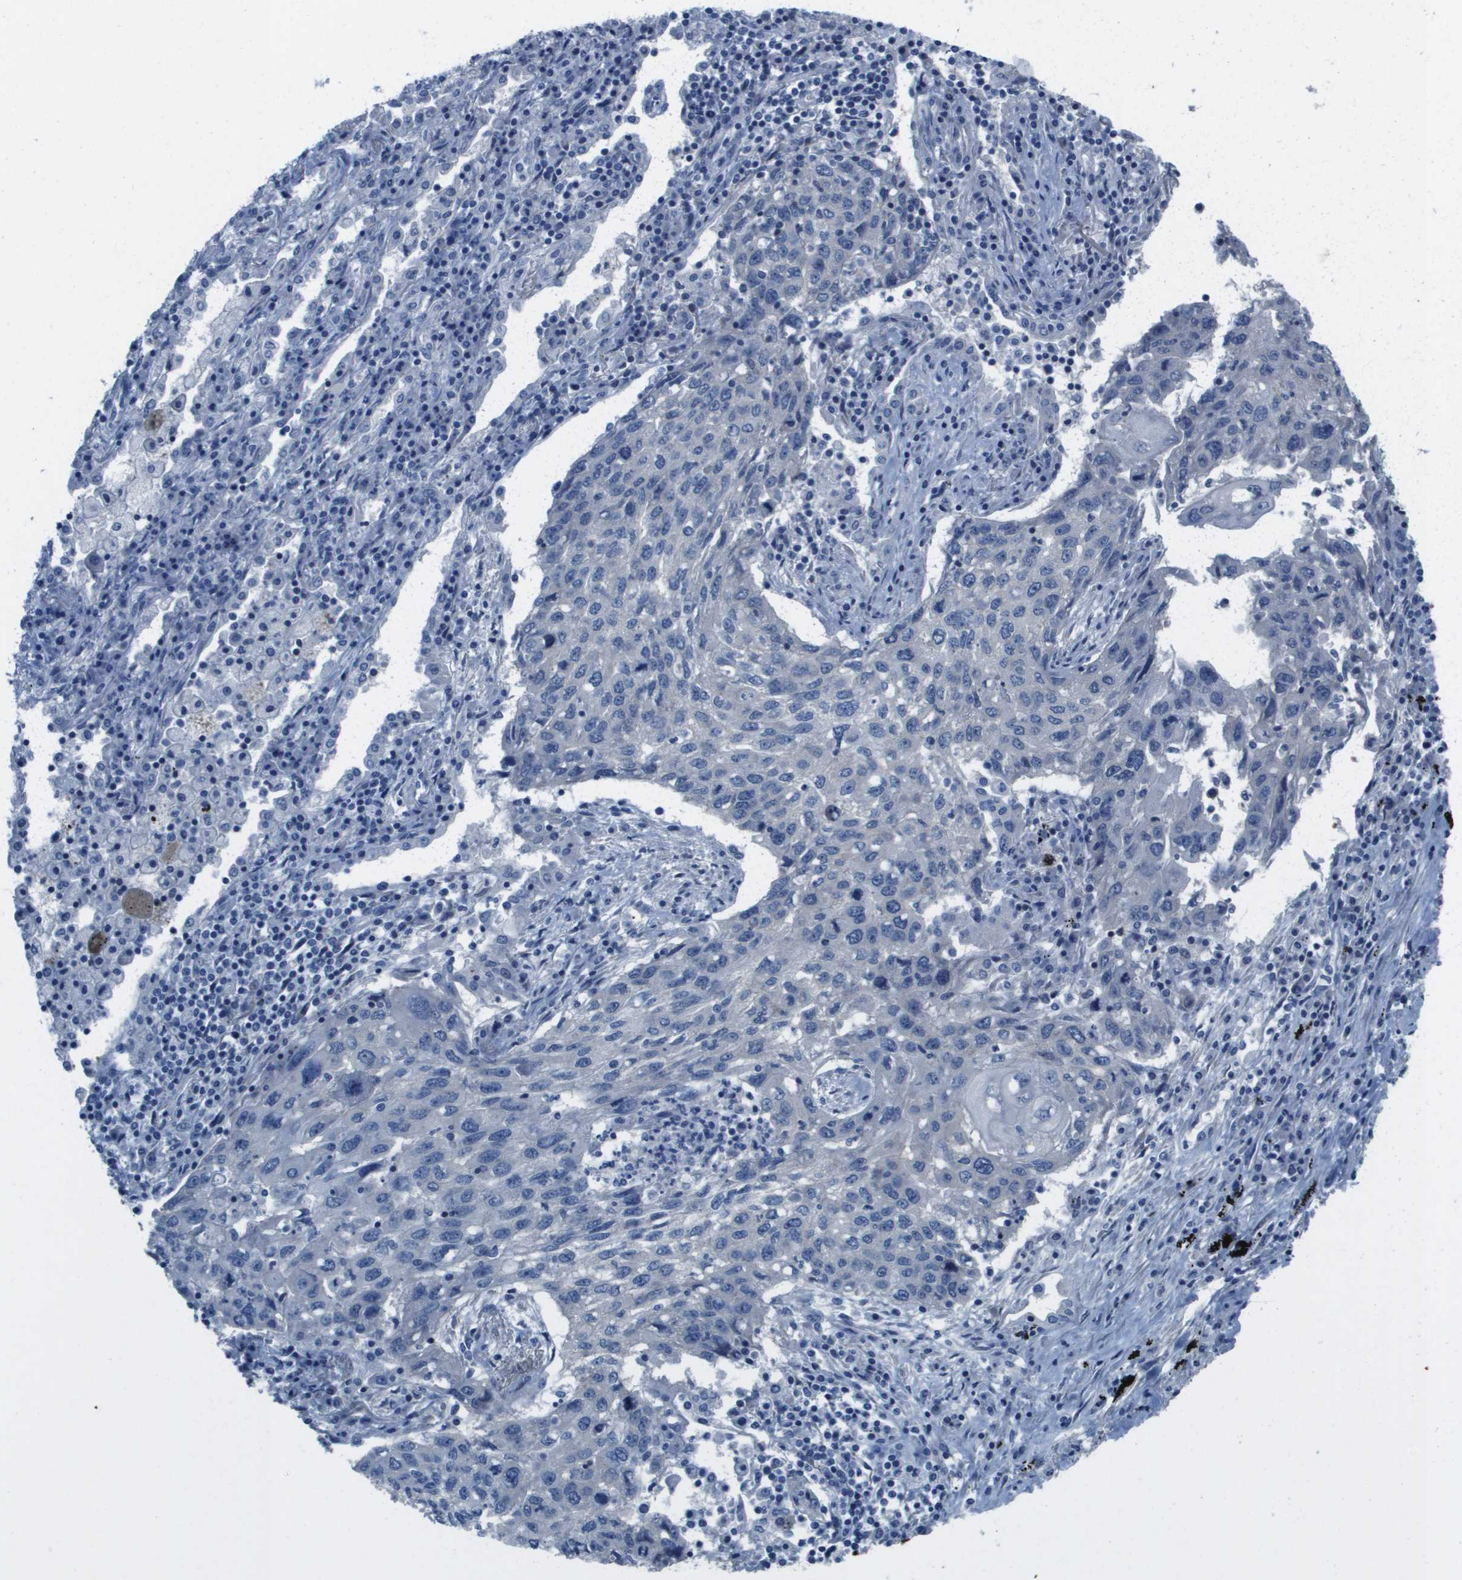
{"staining": {"intensity": "negative", "quantity": "none", "location": "none"}, "tissue": "lung cancer", "cell_type": "Tumor cells", "image_type": "cancer", "snomed": [{"axis": "morphology", "description": "Squamous cell carcinoma, NOS"}, {"axis": "topography", "description": "Lung"}], "caption": "The immunohistochemistry (IHC) micrograph has no significant staining in tumor cells of squamous cell carcinoma (lung) tissue. The staining is performed using DAB brown chromogen with nuclei counter-stained in using hematoxylin.", "gene": "NCS1", "patient": {"sex": "female", "age": 63}}